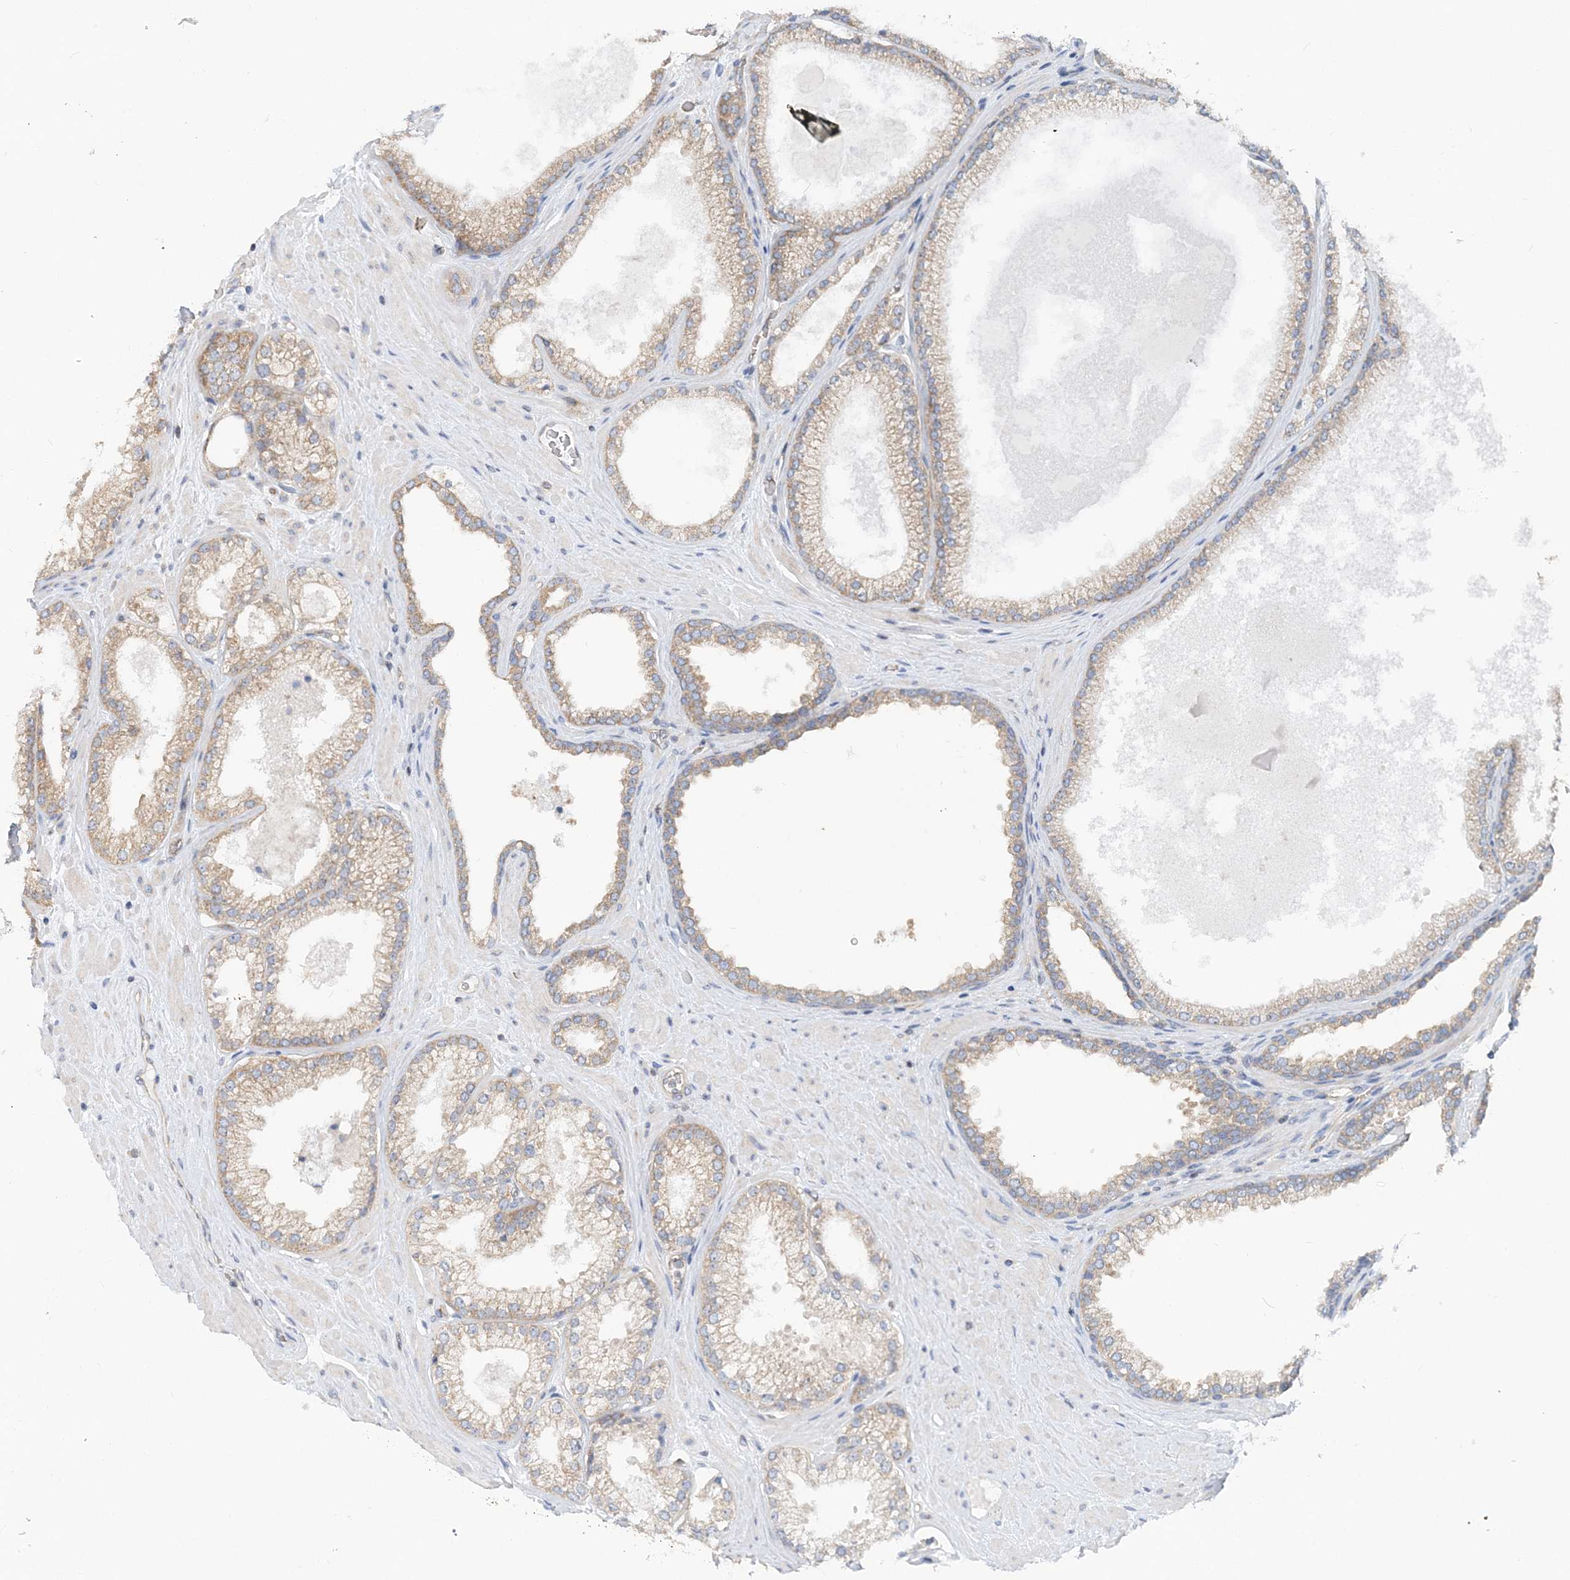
{"staining": {"intensity": "weak", "quantity": ">75%", "location": "cytoplasmic/membranous"}, "tissue": "prostate cancer", "cell_type": "Tumor cells", "image_type": "cancer", "snomed": [{"axis": "morphology", "description": "Adenocarcinoma, Low grade"}, {"axis": "topography", "description": "Prostate"}], "caption": "IHC photomicrograph of human prostate cancer stained for a protein (brown), which exhibits low levels of weak cytoplasmic/membranous staining in about >75% of tumor cells.", "gene": "MOB4", "patient": {"sex": "male", "age": 62}}